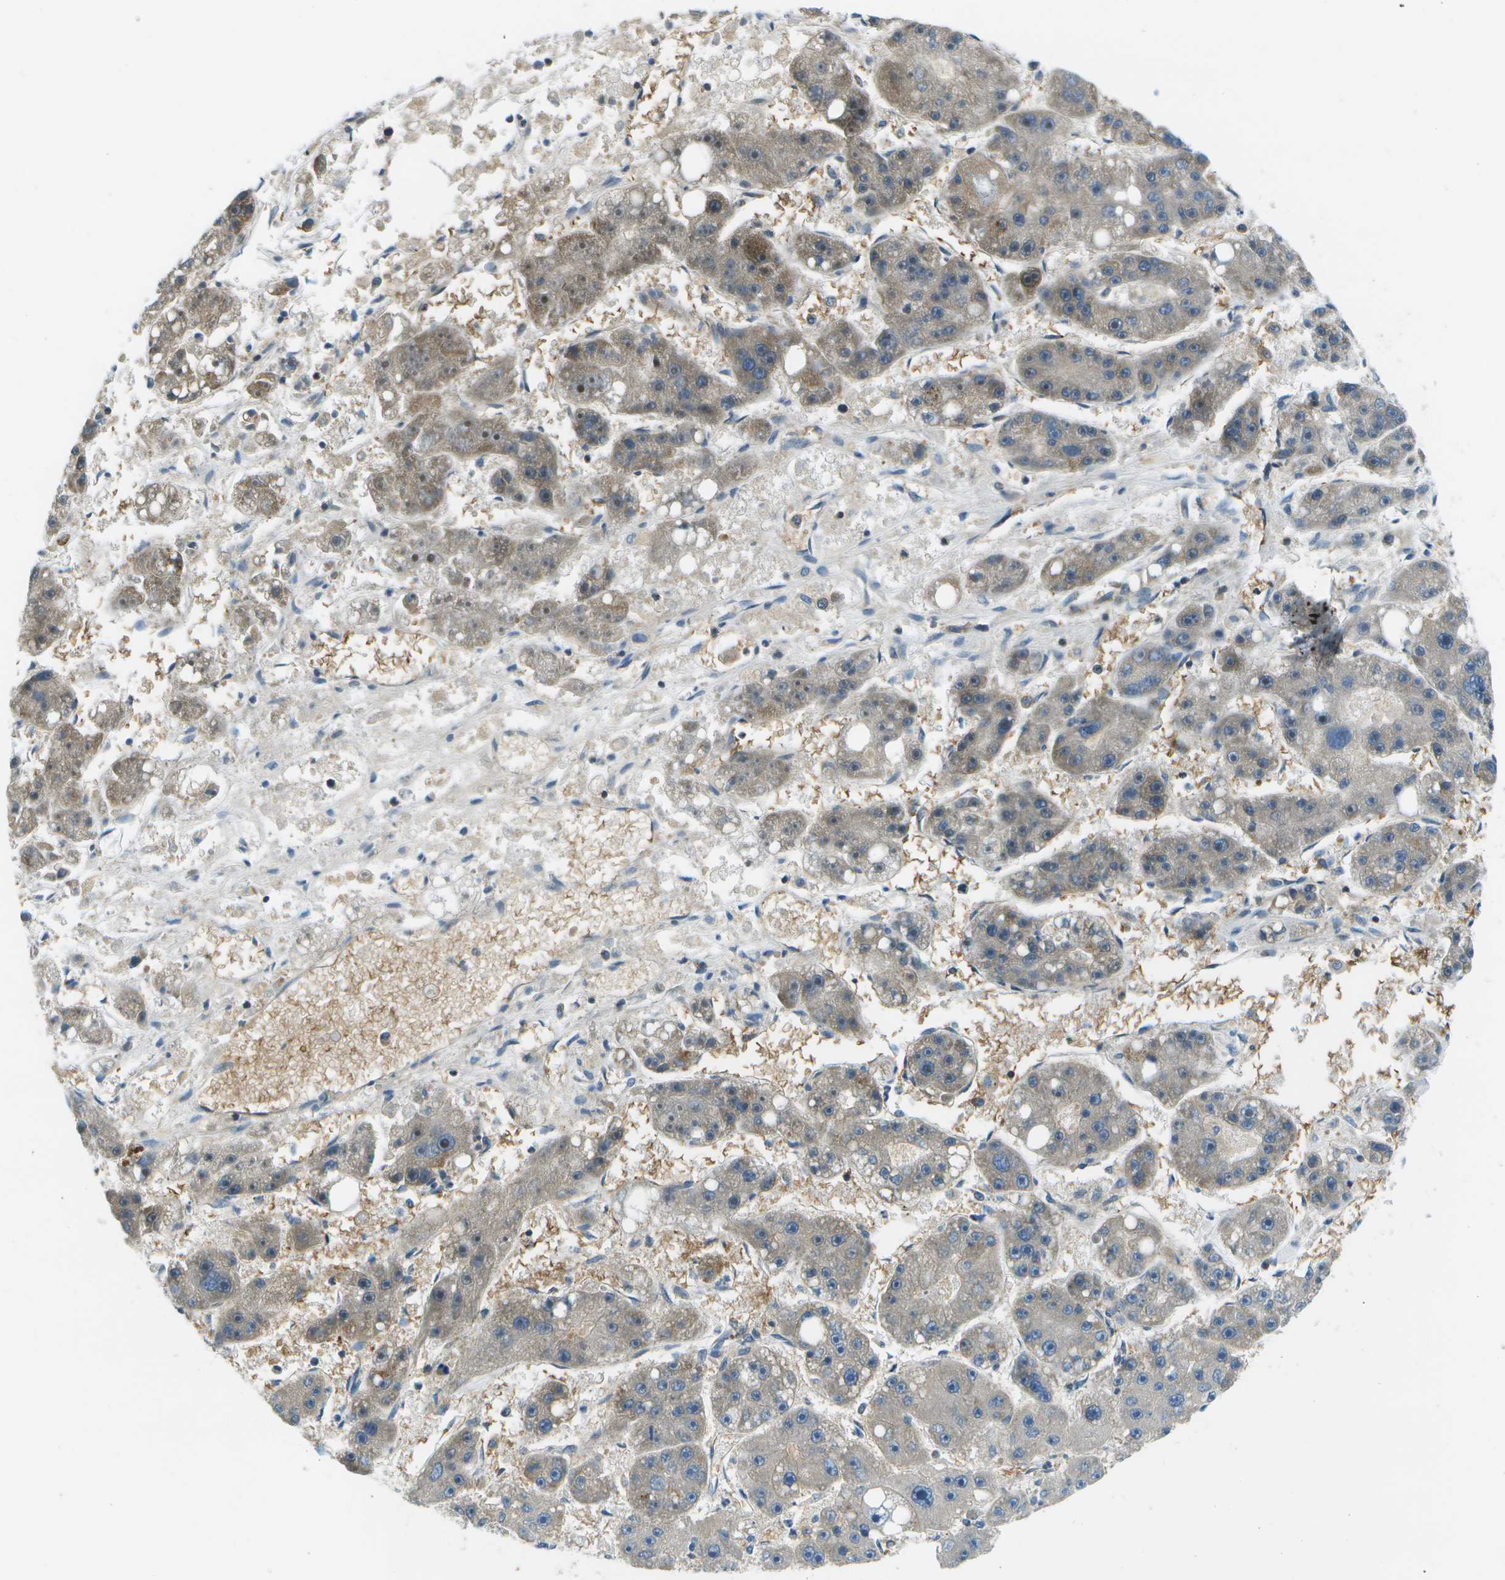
{"staining": {"intensity": "moderate", "quantity": "<25%", "location": "cytoplasmic/membranous"}, "tissue": "liver cancer", "cell_type": "Tumor cells", "image_type": "cancer", "snomed": [{"axis": "morphology", "description": "Carcinoma, Hepatocellular, NOS"}, {"axis": "topography", "description": "Liver"}], "caption": "Human liver hepatocellular carcinoma stained for a protein (brown) exhibits moderate cytoplasmic/membranous positive staining in about <25% of tumor cells.", "gene": "CTIF", "patient": {"sex": "female", "age": 61}}